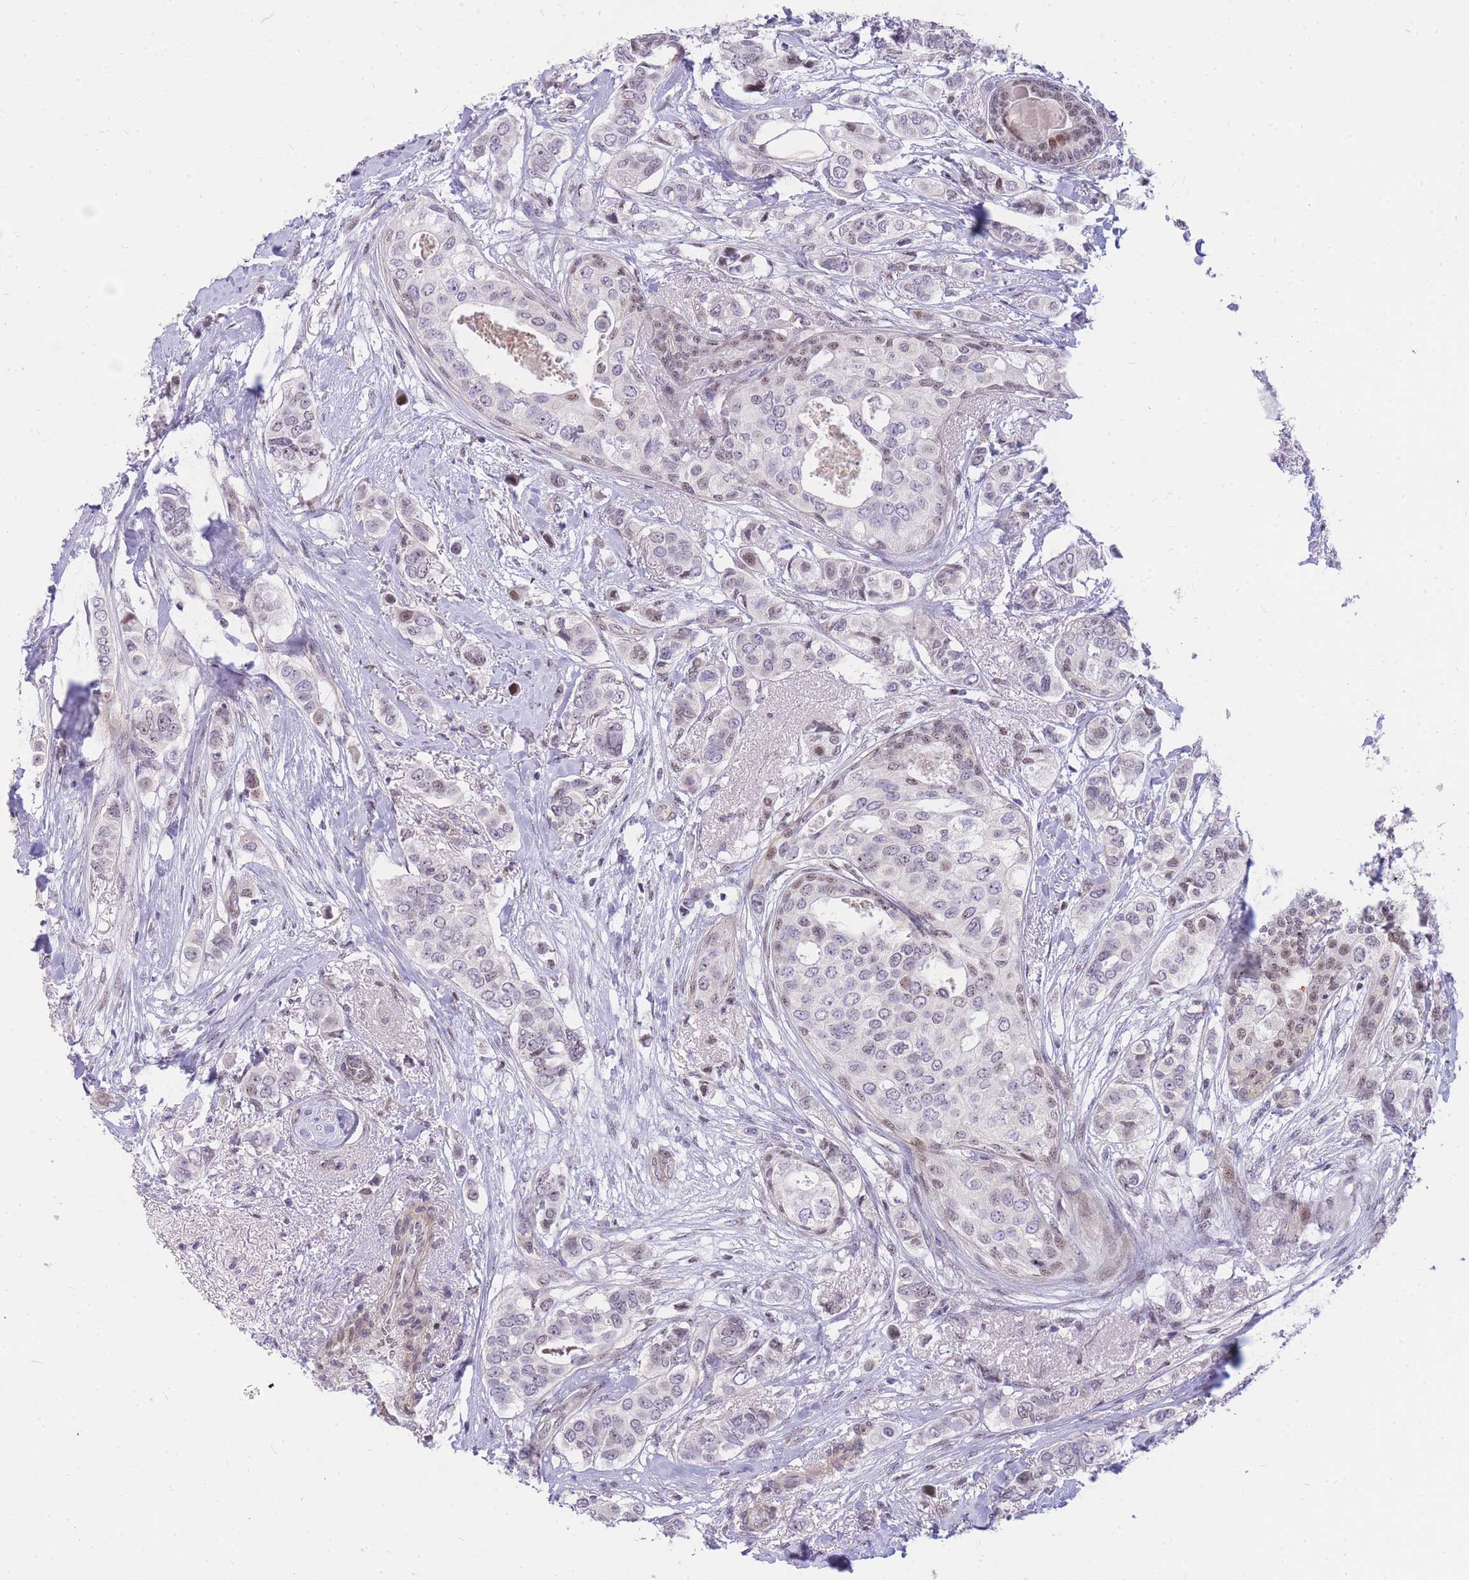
{"staining": {"intensity": "weak", "quantity": "<25%", "location": "nuclear"}, "tissue": "breast cancer", "cell_type": "Tumor cells", "image_type": "cancer", "snomed": [{"axis": "morphology", "description": "Lobular carcinoma"}, {"axis": "topography", "description": "Breast"}], "caption": "The histopathology image displays no significant positivity in tumor cells of breast cancer (lobular carcinoma).", "gene": "TLE2", "patient": {"sex": "female", "age": 51}}